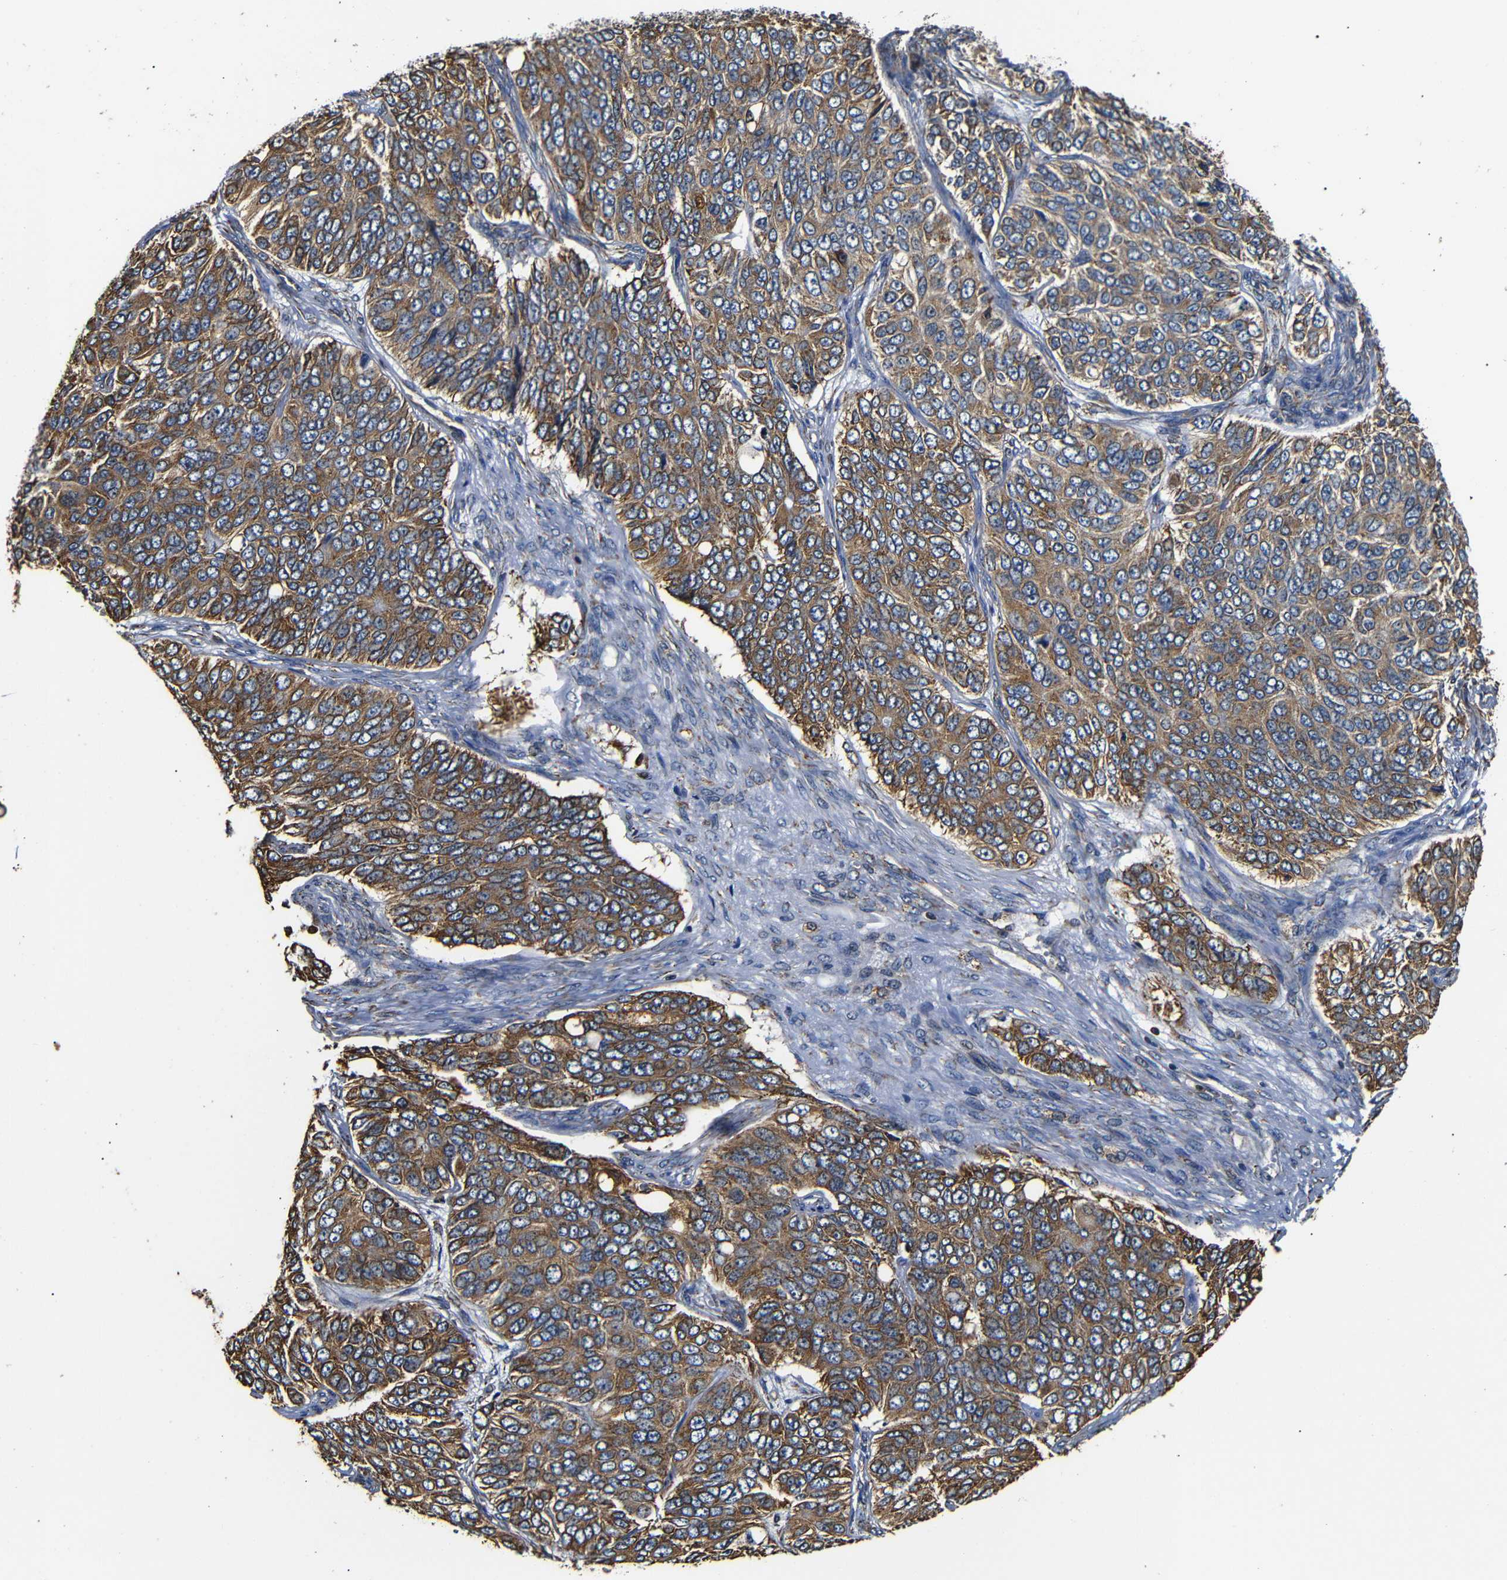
{"staining": {"intensity": "moderate", "quantity": ">75%", "location": "cytoplasmic/membranous"}, "tissue": "ovarian cancer", "cell_type": "Tumor cells", "image_type": "cancer", "snomed": [{"axis": "morphology", "description": "Carcinoma, endometroid"}, {"axis": "topography", "description": "Ovary"}], "caption": "Immunohistochemistry image of ovarian cancer (endometroid carcinoma) stained for a protein (brown), which exhibits medium levels of moderate cytoplasmic/membranous positivity in about >75% of tumor cells.", "gene": "HHIP", "patient": {"sex": "female", "age": 51}}